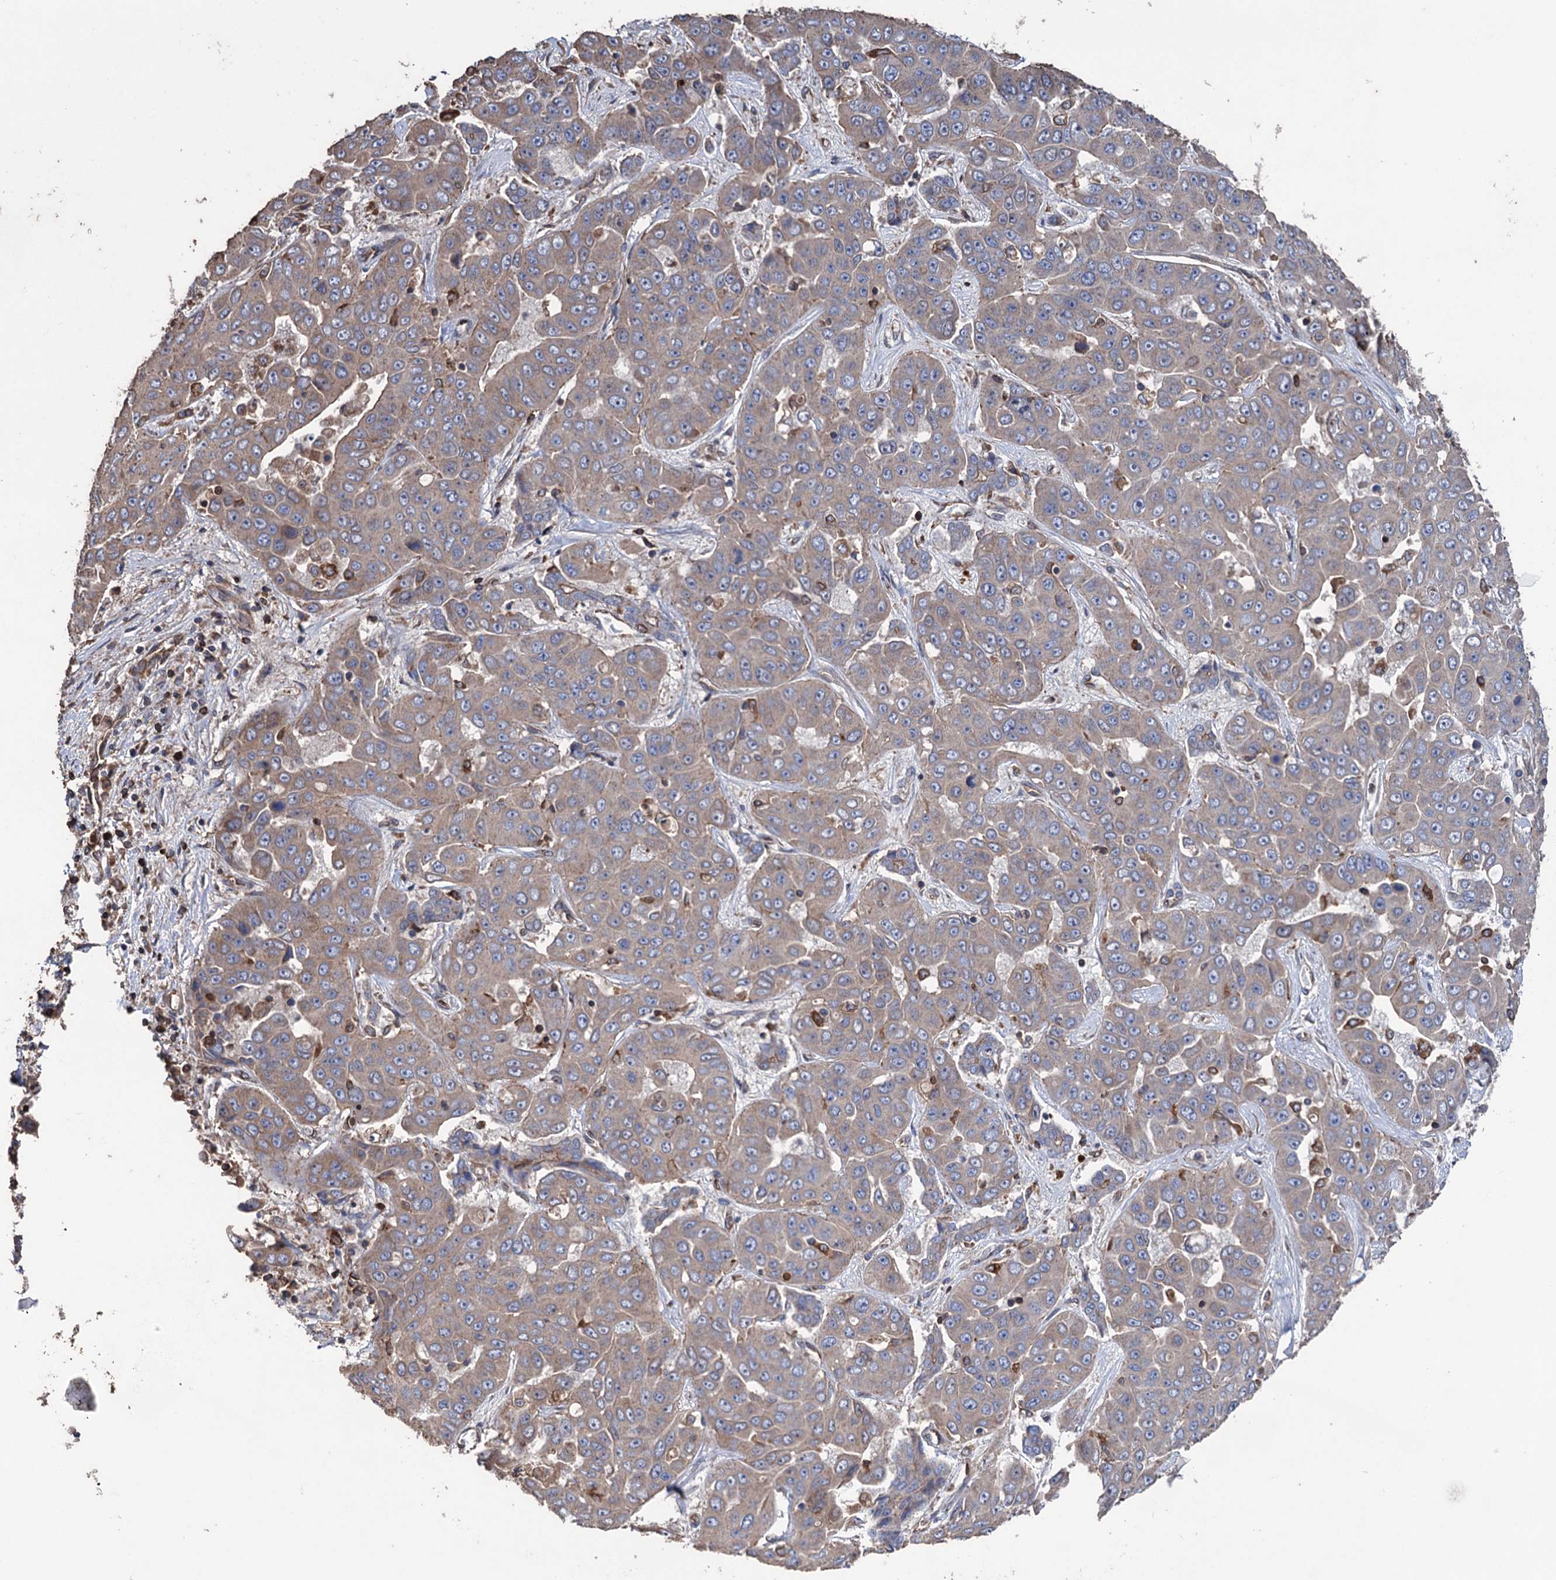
{"staining": {"intensity": "negative", "quantity": "none", "location": "none"}, "tissue": "liver cancer", "cell_type": "Tumor cells", "image_type": "cancer", "snomed": [{"axis": "morphology", "description": "Cholangiocarcinoma"}, {"axis": "topography", "description": "Liver"}], "caption": "Liver cancer (cholangiocarcinoma) was stained to show a protein in brown. There is no significant staining in tumor cells. (DAB immunohistochemistry, high magnification).", "gene": "STING1", "patient": {"sex": "female", "age": 52}}